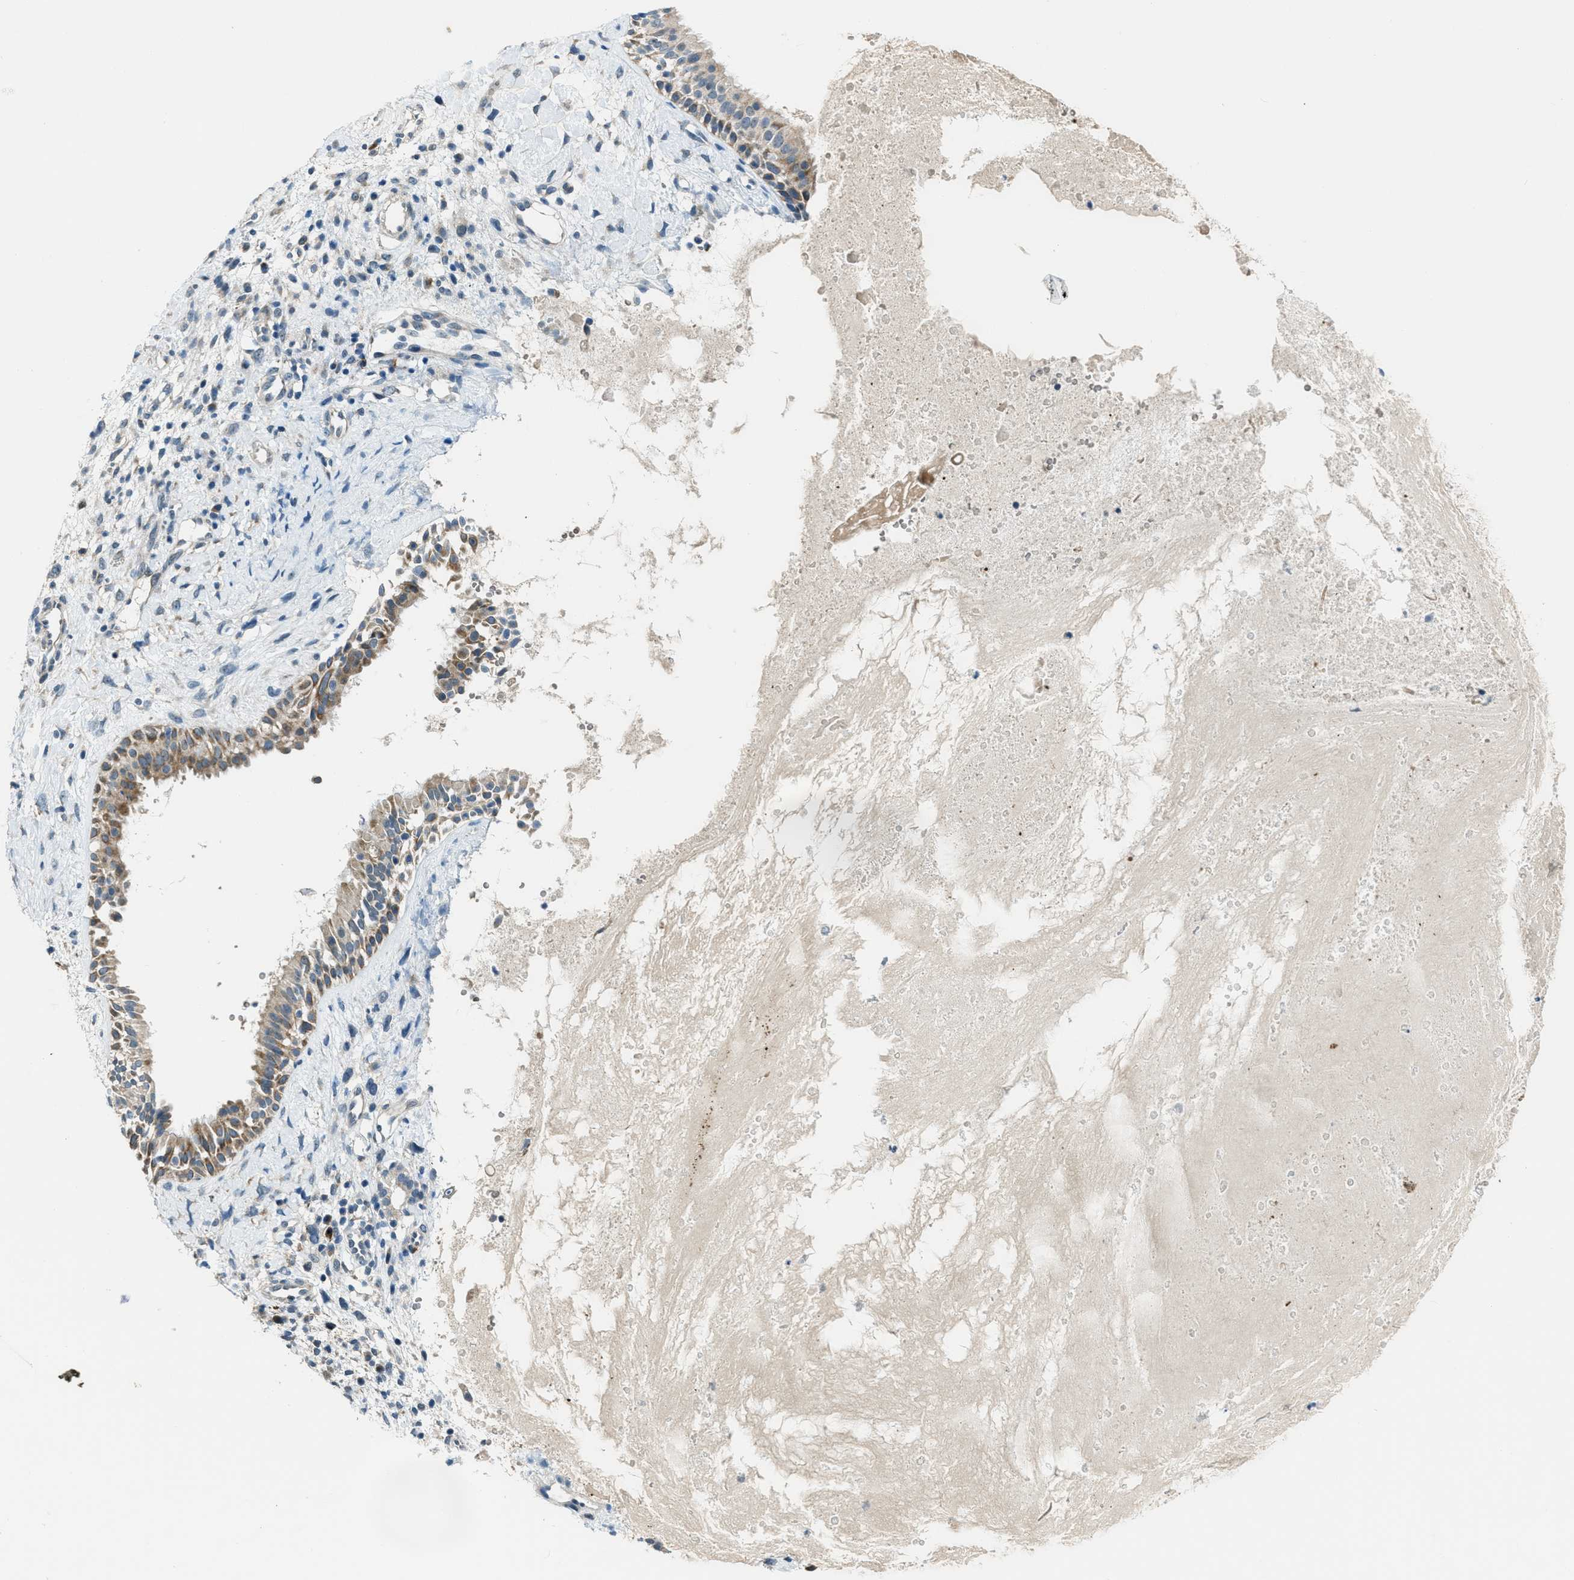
{"staining": {"intensity": "moderate", "quantity": "25%-75%", "location": "cytoplasmic/membranous"}, "tissue": "nasopharynx", "cell_type": "Respiratory epithelial cells", "image_type": "normal", "snomed": [{"axis": "morphology", "description": "Normal tissue, NOS"}, {"axis": "topography", "description": "Nasopharynx"}], "caption": "The image exhibits immunohistochemical staining of unremarkable nasopharynx. There is moderate cytoplasmic/membranous staining is present in approximately 25%-75% of respiratory epithelial cells. (Stains: DAB (3,3'-diaminobenzidine) in brown, nuclei in blue, Microscopy: brightfield microscopy at high magnification).", "gene": "CDON", "patient": {"sex": "male", "age": 22}}